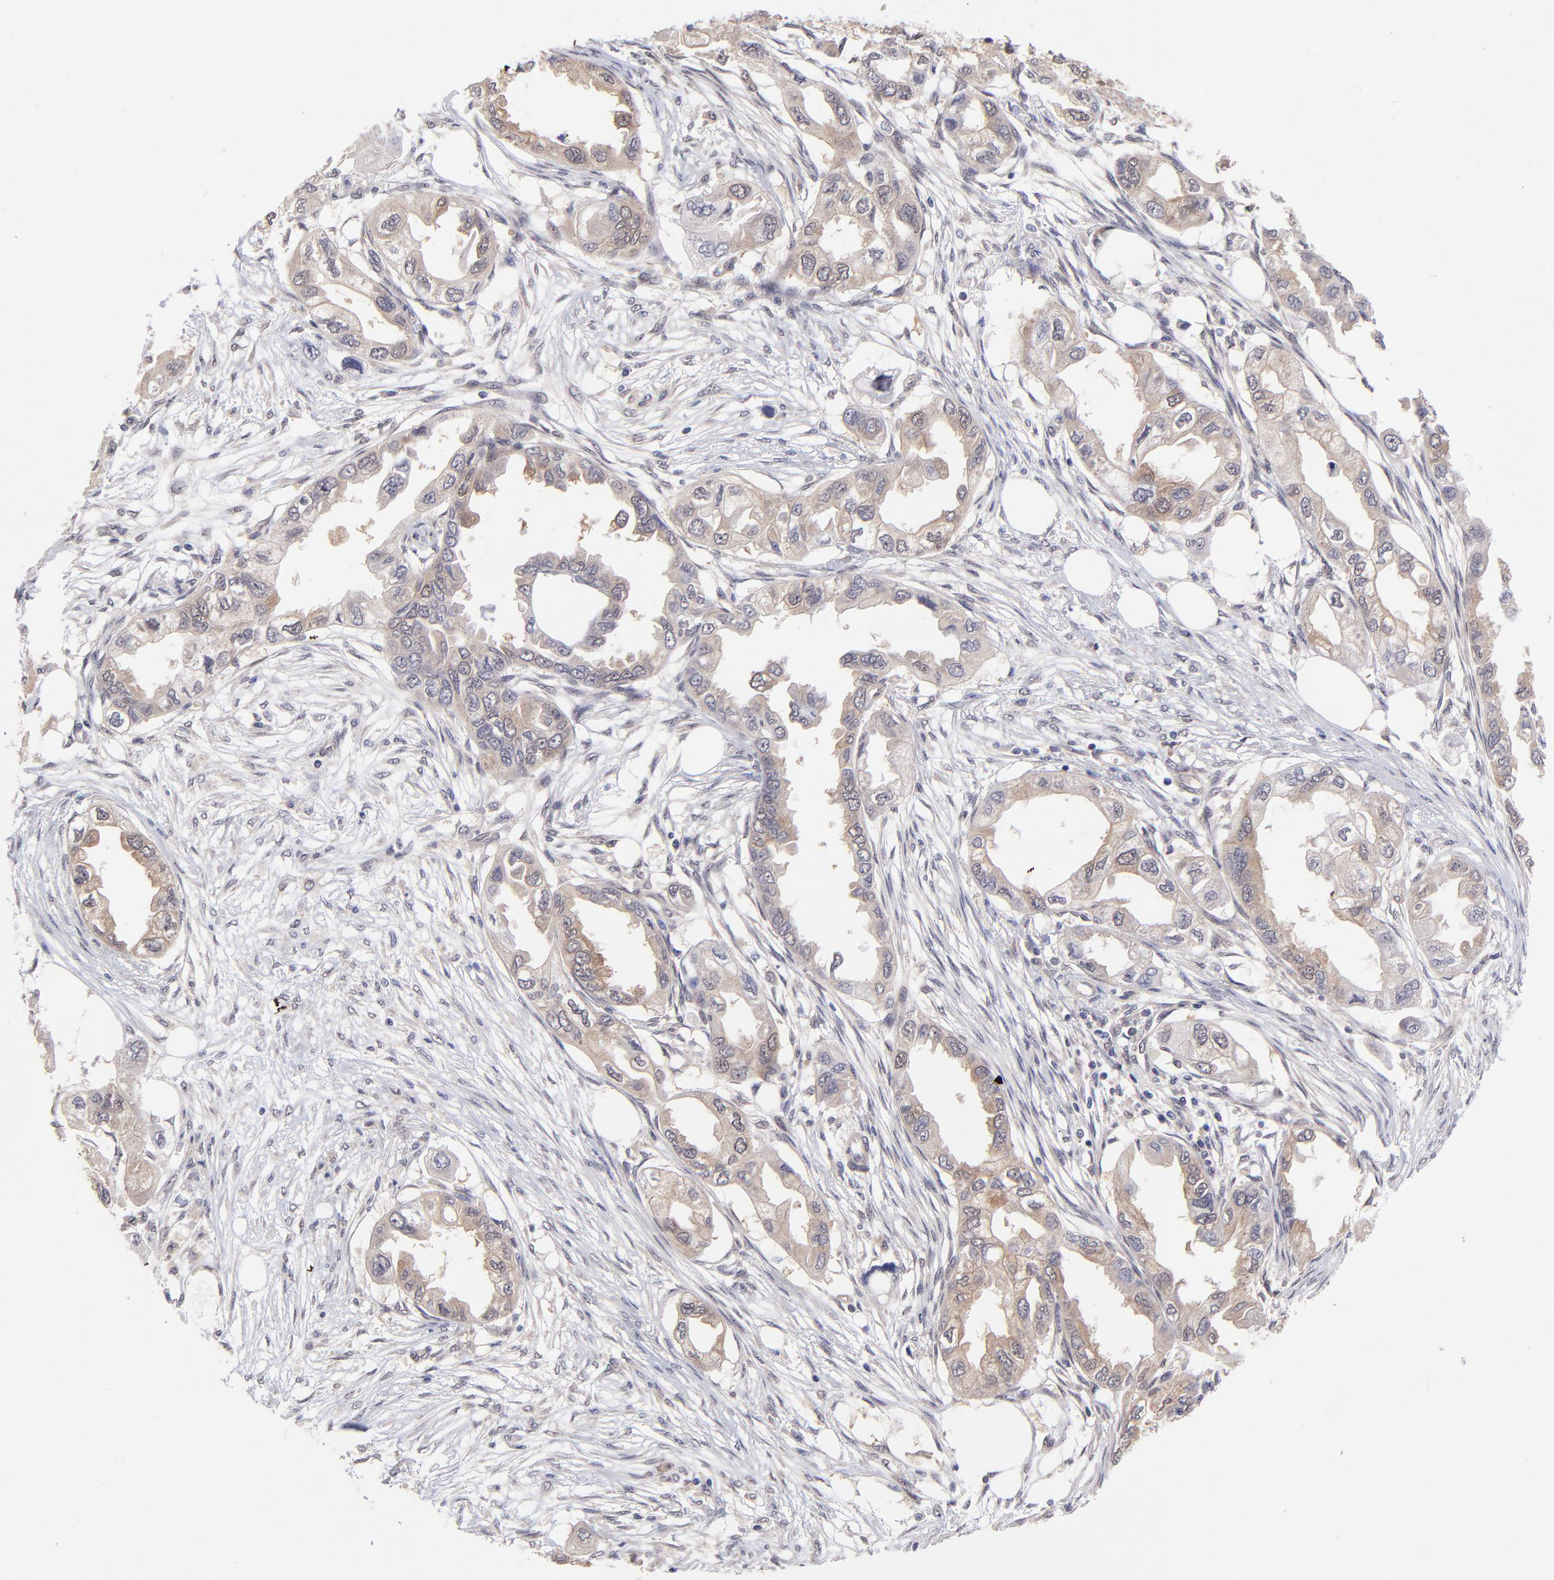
{"staining": {"intensity": "moderate", "quantity": ">75%", "location": "cytoplasmic/membranous"}, "tissue": "endometrial cancer", "cell_type": "Tumor cells", "image_type": "cancer", "snomed": [{"axis": "morphology", "description": "Adenocarcinoma, NOS"}, {"axis": "topography", "description": "Endometrium"}], "caption": "Immunohistochemistry of human endometrial cancer exhibits medium levels of moderate cytoplasmic/membranous staining in approximately >75% of tumor cells.", "gene": "UBE2E3", "patient": {"sex": "female", "age": 67}}